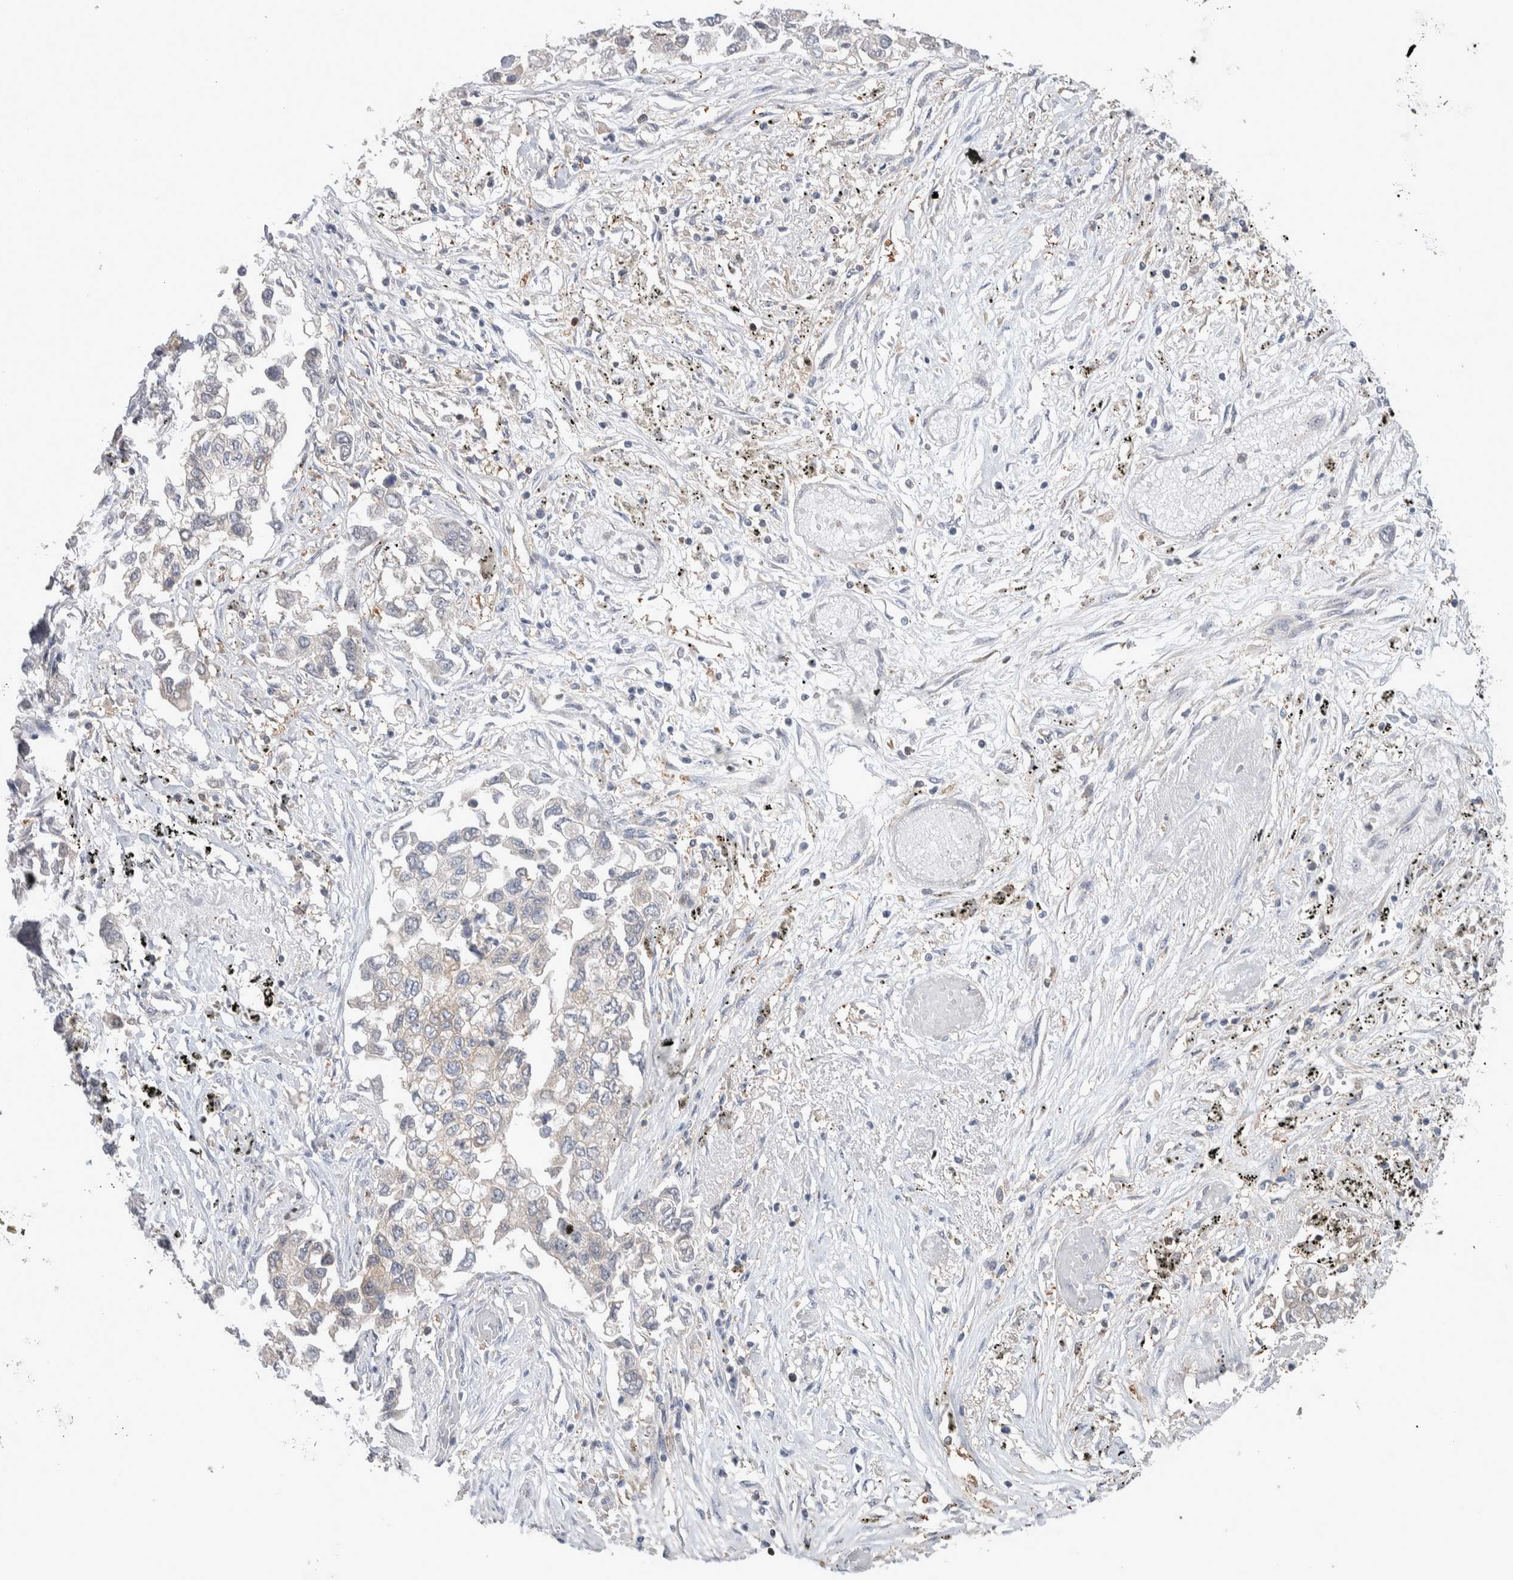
{"staining": {"intensity": "negative", "quantity": "none", "location": "none"}, "tissue": "lung cancer", "cell_type": "Tumor cells", "image_type": "cancer", "snomed": [{"axis": "morphology", "description": "Inflammation, NOS"}, {"axis": "morphology", "description": "Adenocarcinoma, NOS"}, {"axis": "topography", "description": "Lung"}], "caption": "A high-resolution image shows immunohistochemistry staining of lung cancer (adenocarcinoma), which exhibits no significant staining in tumor cells.", "gene": "HTATIP2", "patient": {"sex": "male", "age": 63}}